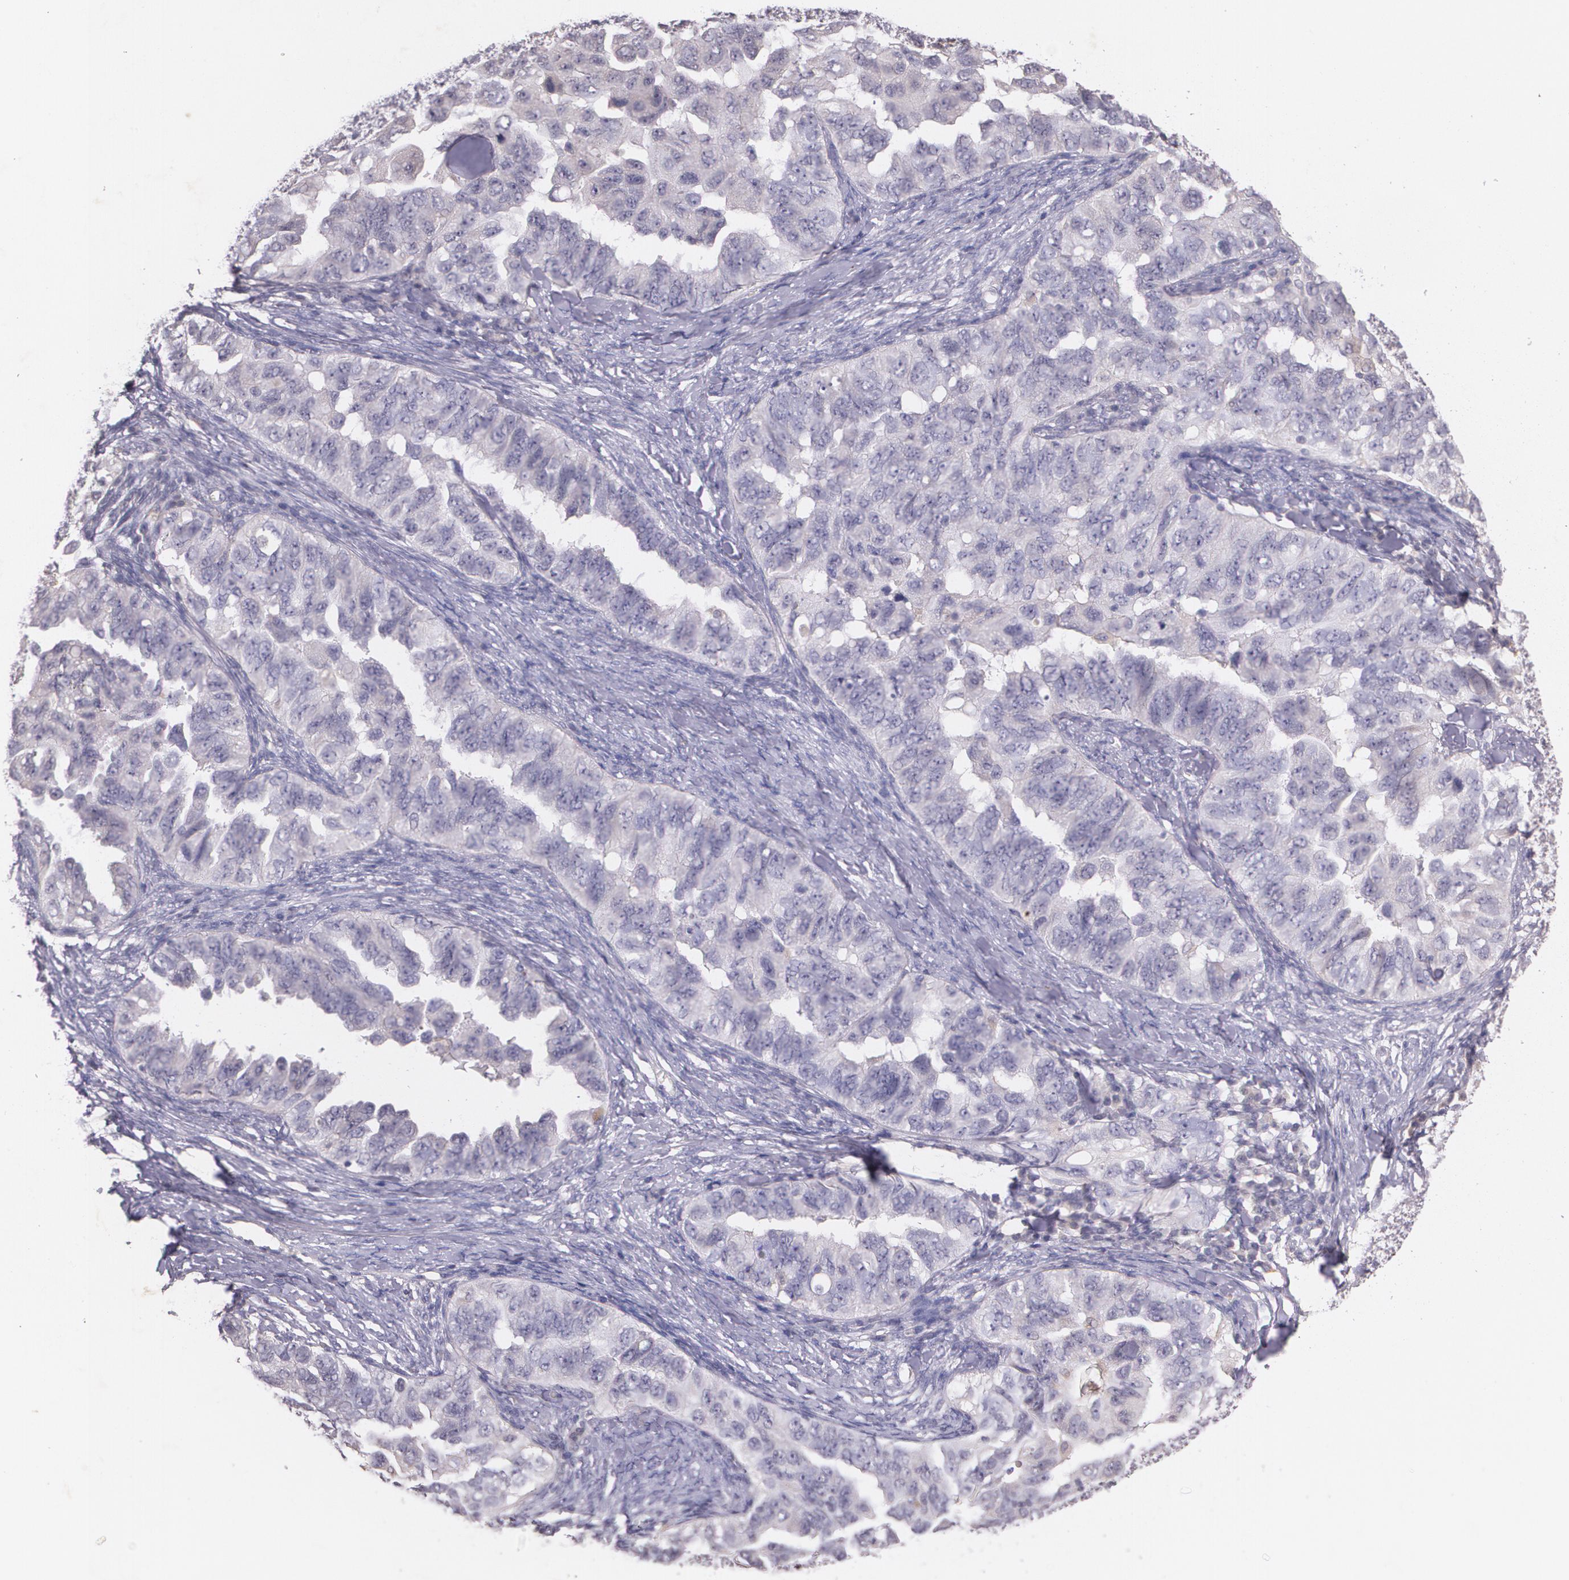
{"staining": {"intensity": "negative", "quantity": "none", "location": "none"}, "tissue": "ovarian cancer", "cell_type": "Tumor cells", "image_type": "cancer", "snomed": [{"axis": "morphology", "description": "Cystadenocarcinoma, serous, NOS"}, {"axis": "topography", "description": "Ovary"}], "caption": "Tumor cells are negative for protein expression in human ovarian cancer.", "gene": "TM4SF1", "patient": {"sex": "female", "age": 82}}